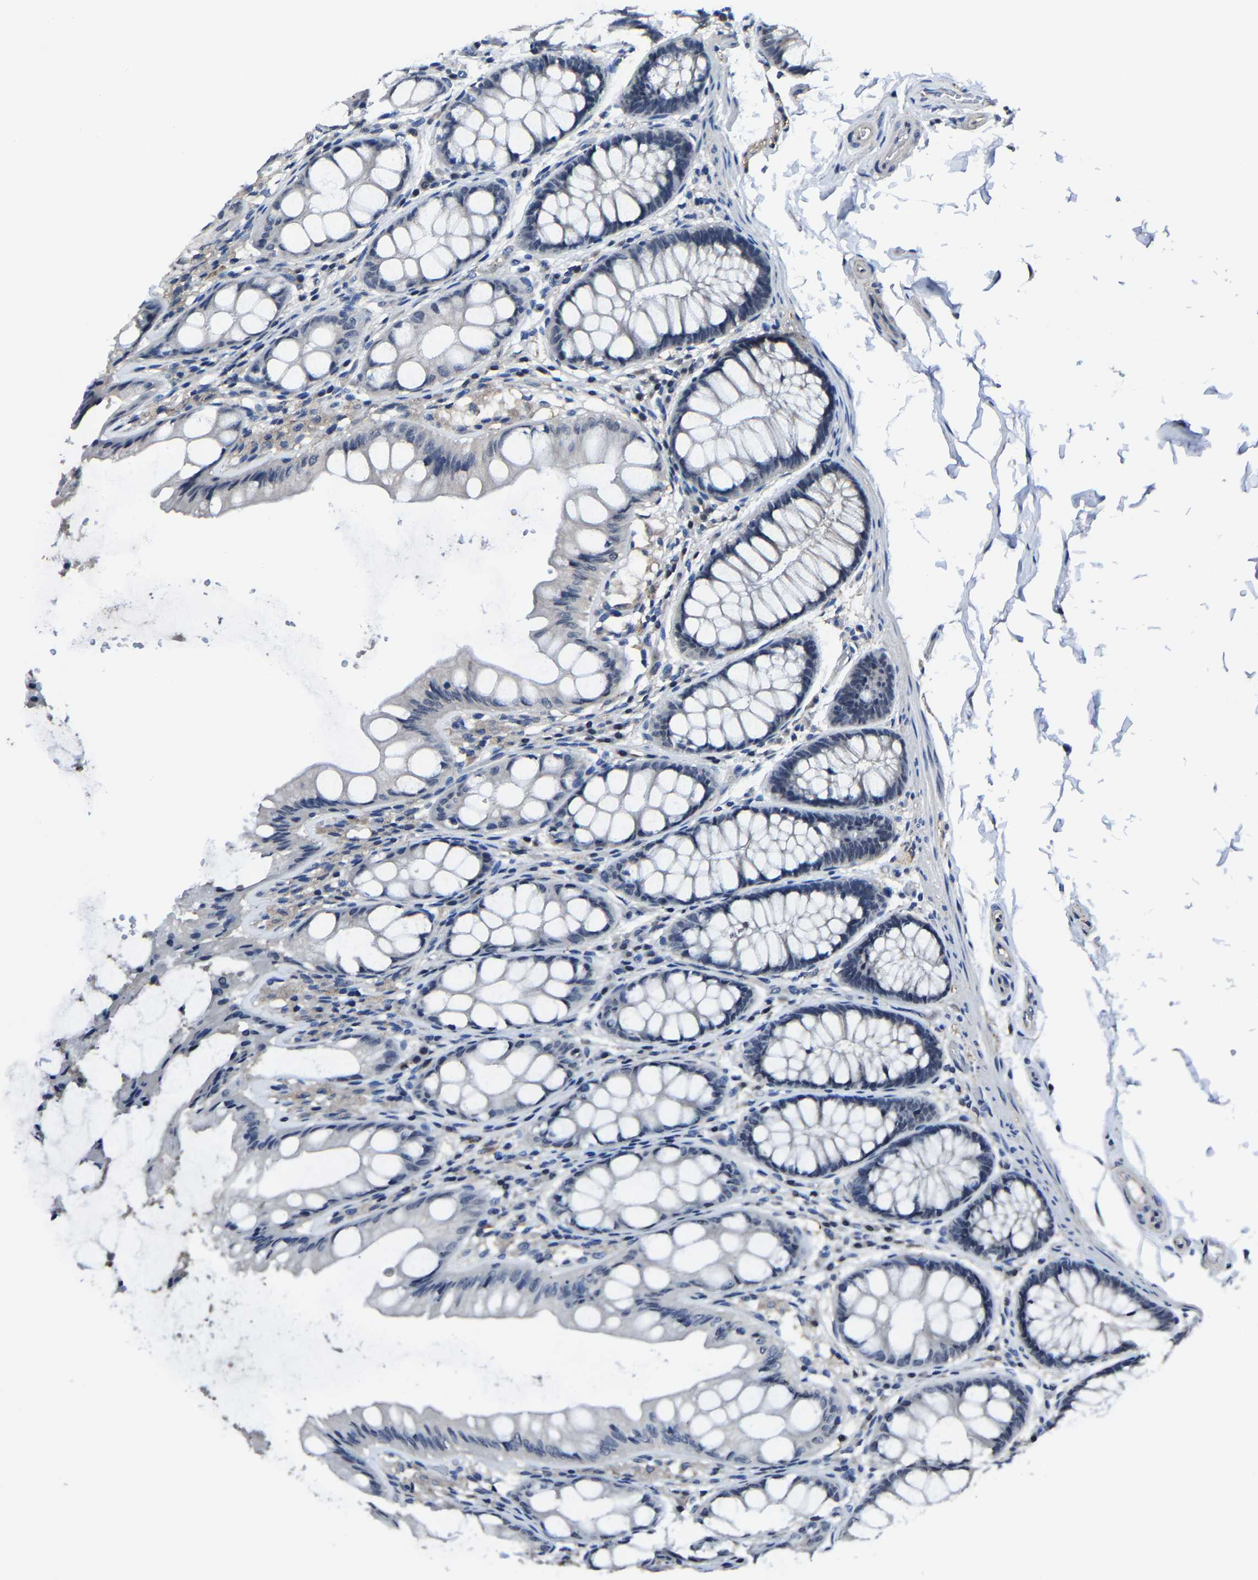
{"staining": {"intensity": "negative", "quantity": "none", "location": "none"}, "tissue": "colon", "cell_type": "Endothelial cells", "image_type": "normal", "snomed": [{"axis": "morphology", "description": "Normal tissue, NOS"}, {"axis": "topography", "description": "Colon"}], "caption": "This is an immunohistochemistry (IHC) photomicrograph of unremarkable colon. There is no staining in endothelial cells.", "gene": "STRBP", "patient": {"sex": "male", "age": 47}}